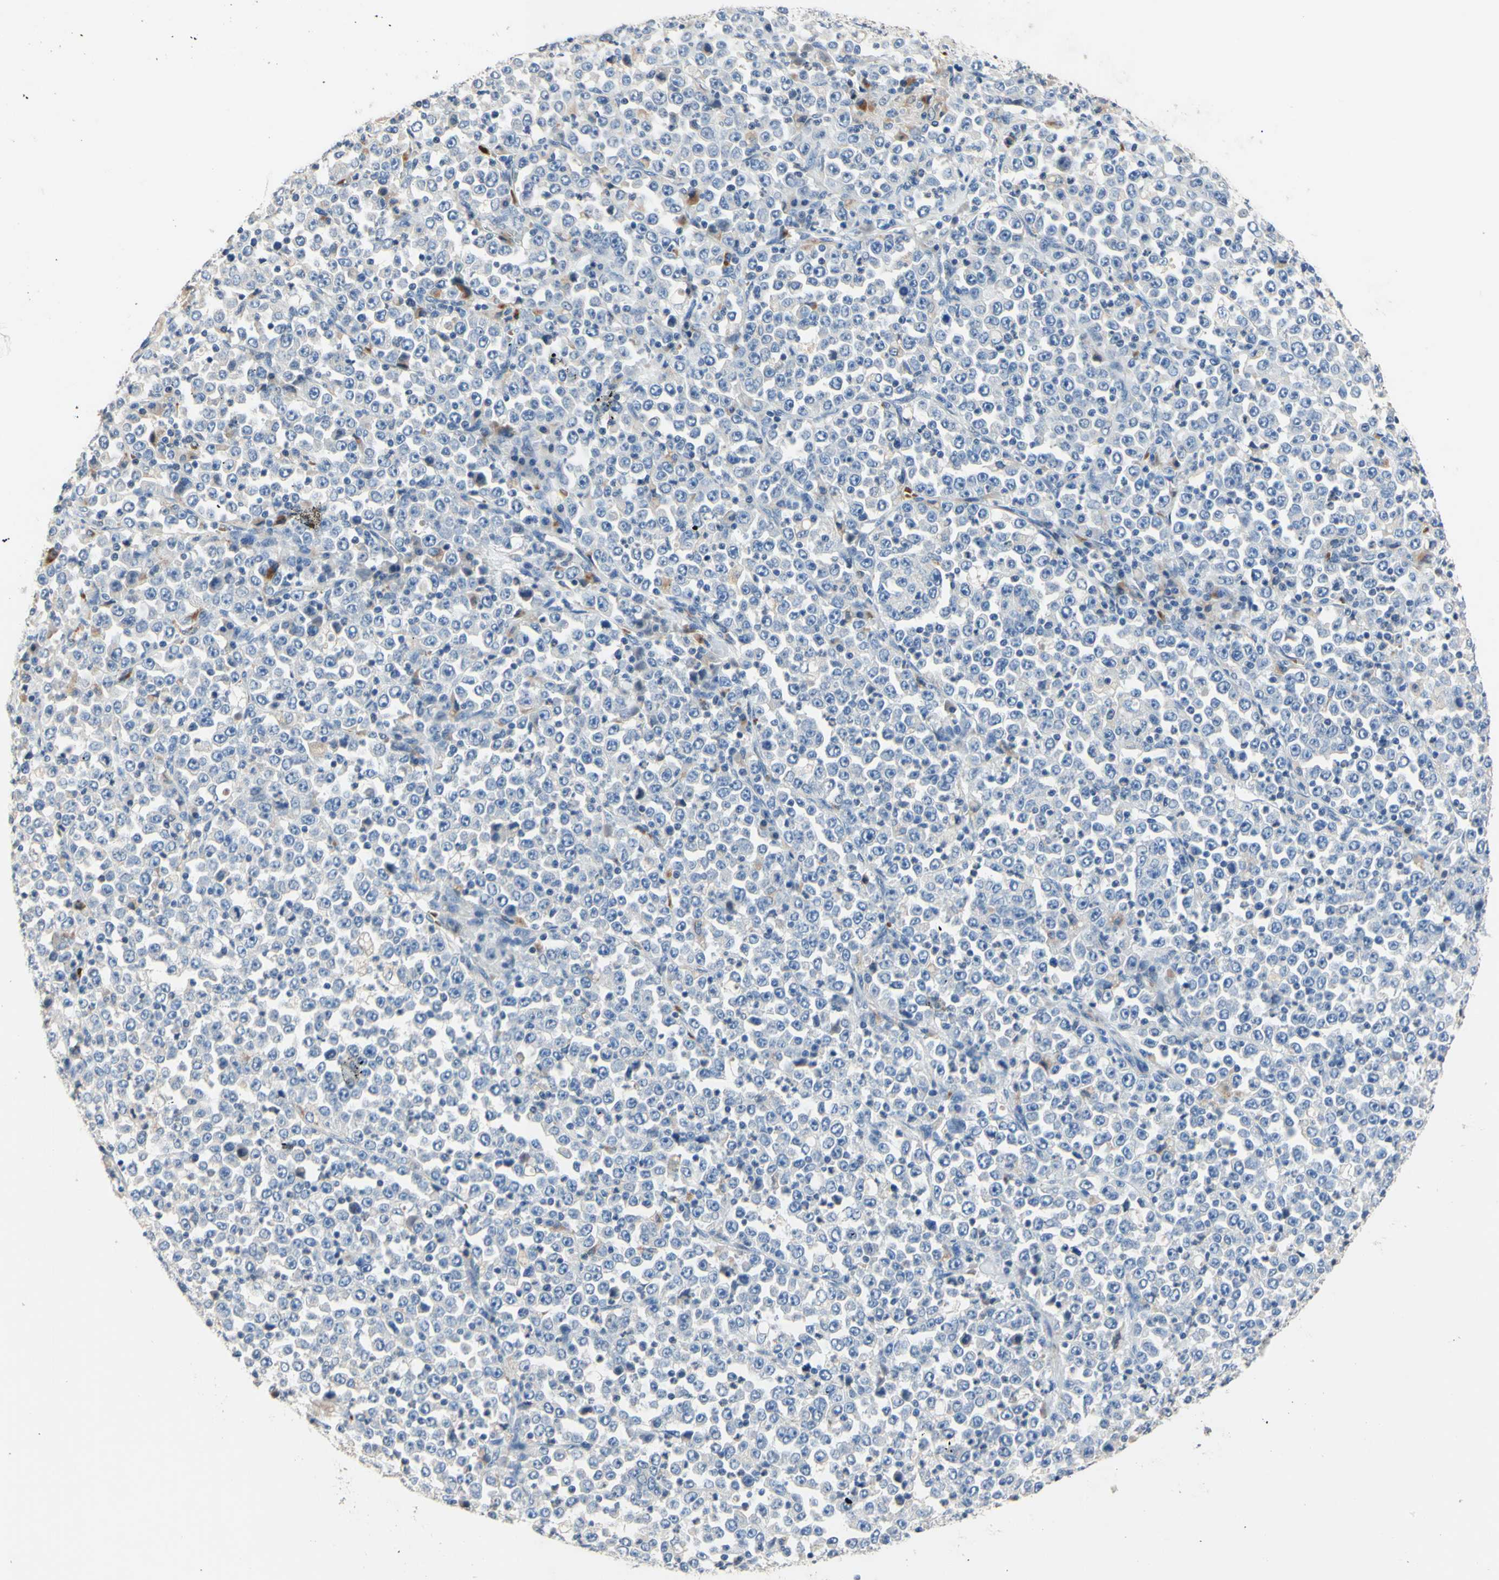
{"staining": {"intensity": "moderate", "quantity": "<25%", "location": "cytoplasmic/membranous"}, "tissue": "stomach cancer", "cell_type": "Tumor cells", "image_type": "cancer", "snomed": [{"axis": "morphology", "description": "Normal tissue, NOS"}, {"axis": "morphology", "description": "Adenocarcinoma, NOS"}, {"axis": "topography", "description": "Stomach, upper"}, {"axis": "topography", "description": "Stomach"}], "caption": "IHC photomicrograph of neoplastic tissue: stomach adenocarcinoma stained using IHC demonstrates low levels of moderate protein expression localized specifically in the cytoplasmic/membranous of tumor cells, appearing as a cytoplasmic/membranous brown color.", "gene": "CDON", "patient": {"sex": "male", "age": 59}}